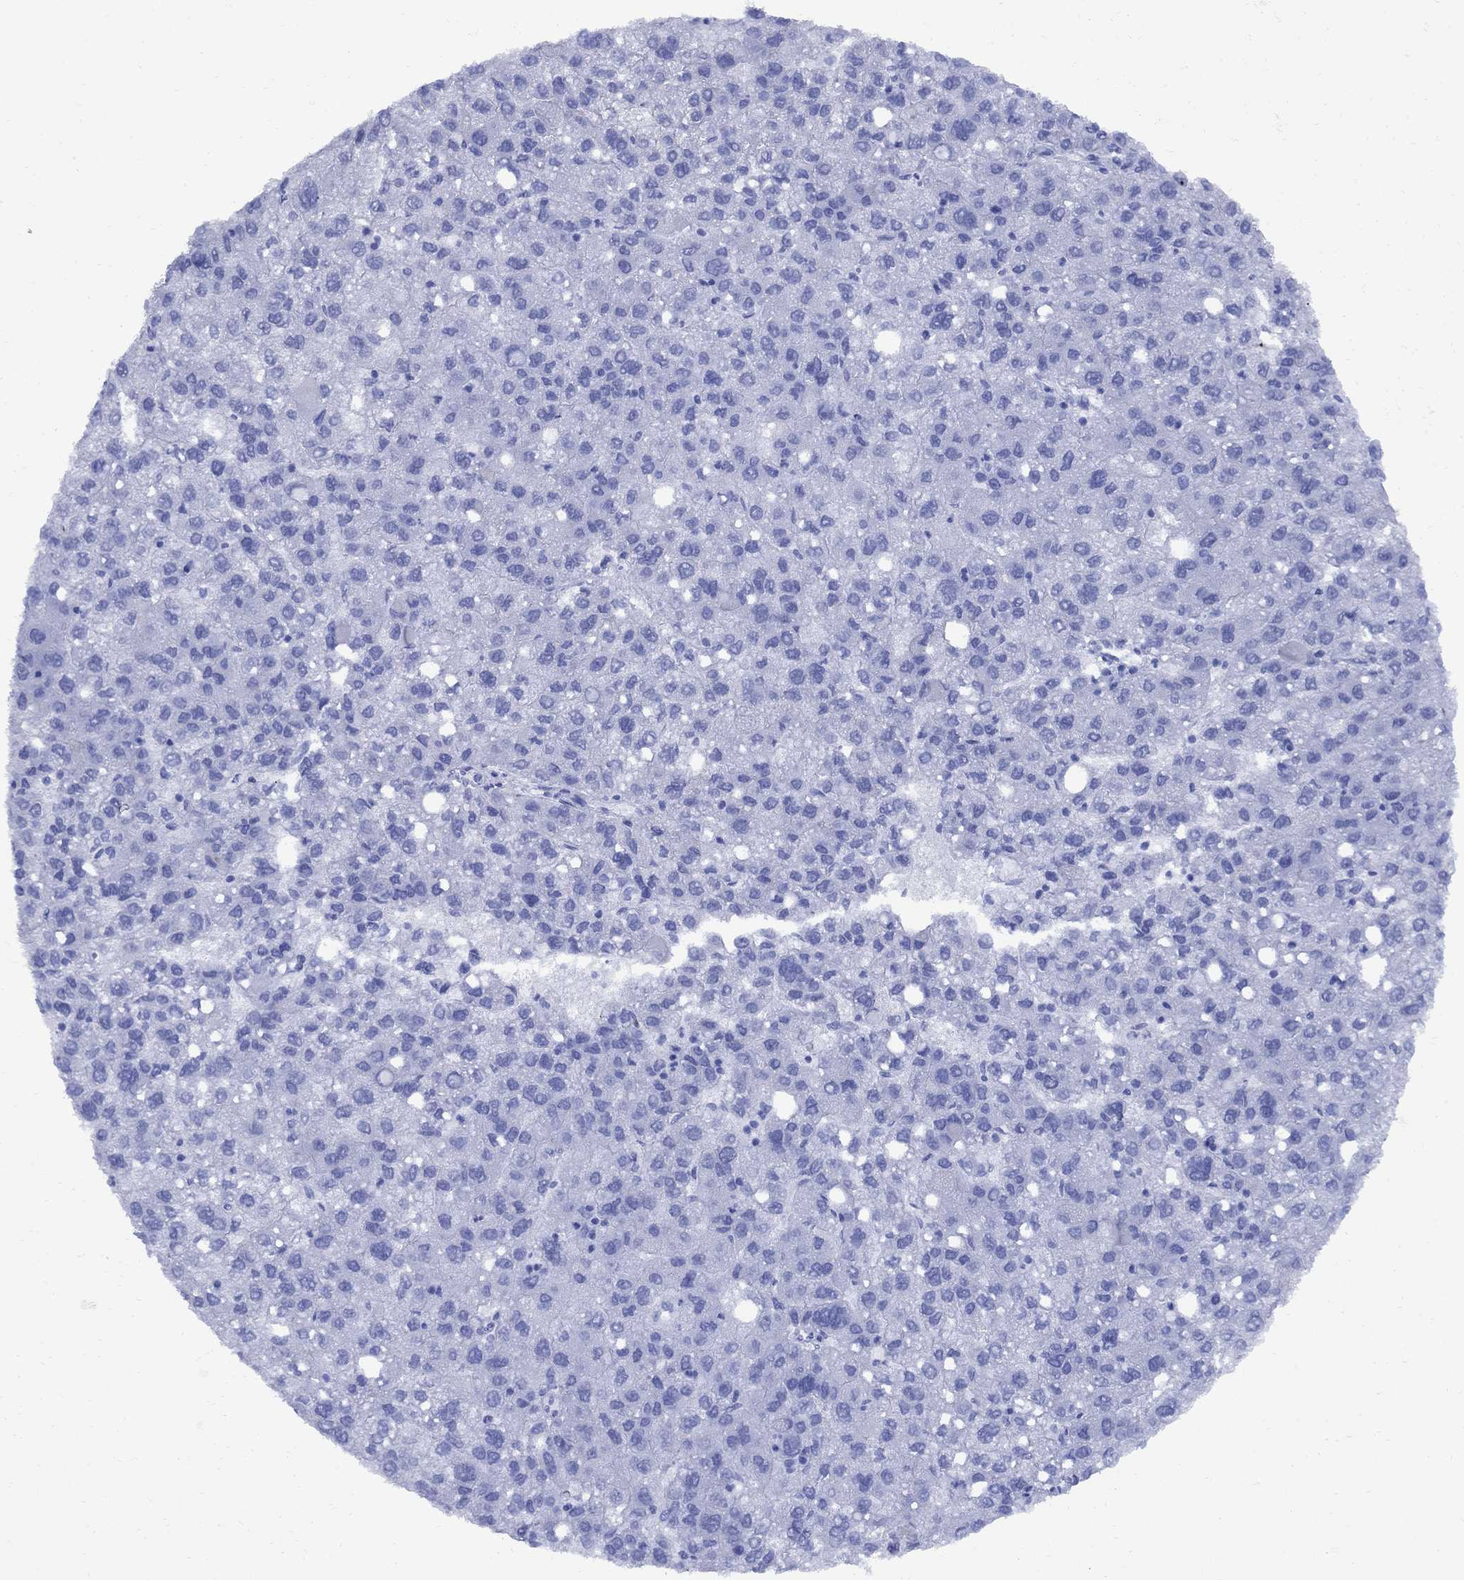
{"staining": {"intensity": "negative", "quantity": "none", "location": "none"}, "tissue": "liver cancer", "cell_type": "Tumor cells", "image_type": "cancer", "snomed": [{"axis": "morphology", "description": "Carcinoma, Hepatocellular, NOS"}, {"axis": "topography", "description": "Liver"}], "caption": "Tumor cells are negative for protein expression in human hepatocellular carcinoma (liver).", "gene": "SMCP", "patient": {"sex": "female", "age": 82}}